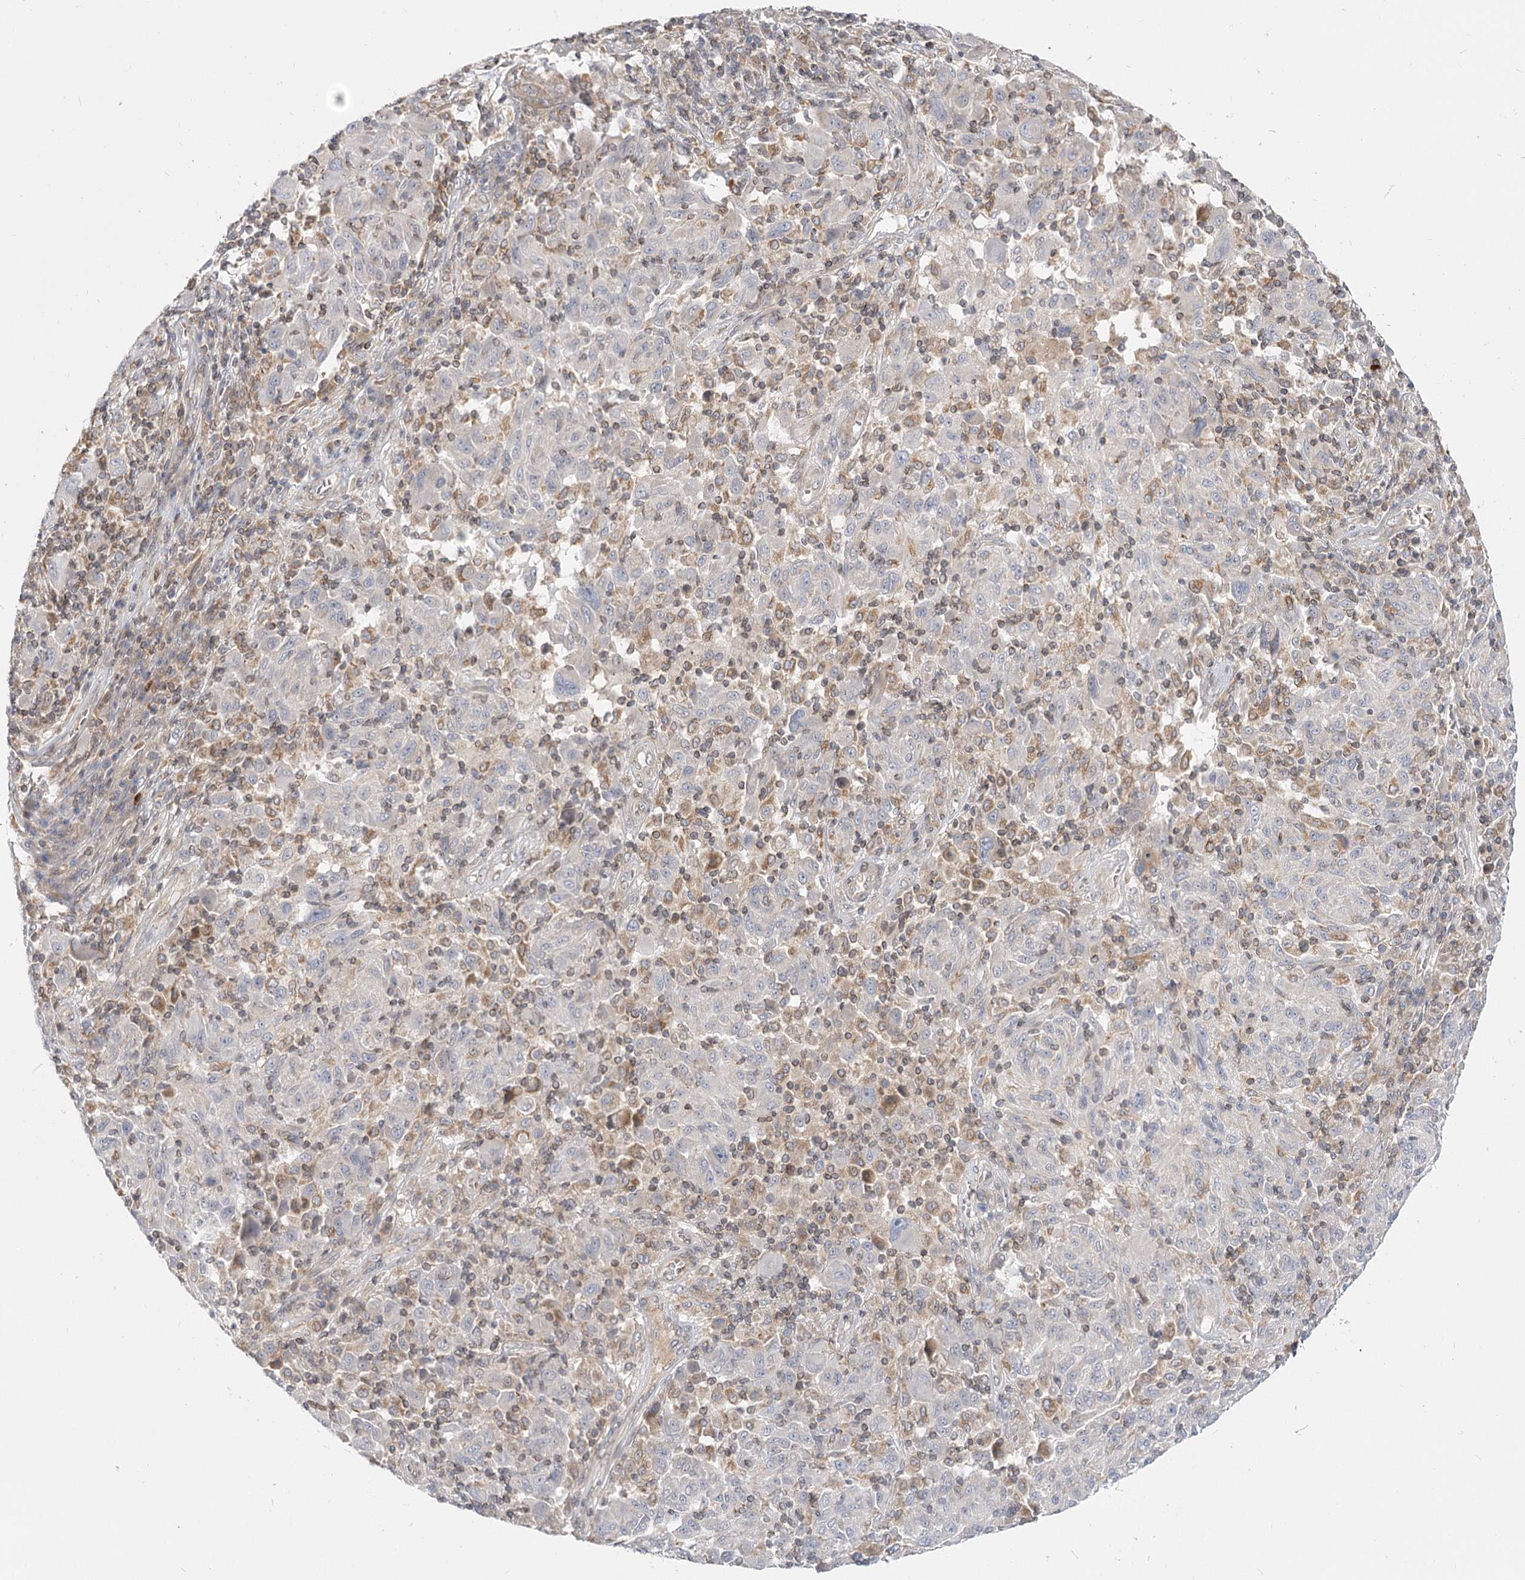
{"staining": {"intensity": "negative", "quantity": "none", "location": "none"}, "tissue": "melanoma", "cell_type": "Tumor cells", "image_type": "cancer", "snomed": [{"axis": "morphology", "description": "Malignant melanoma, NOS"}, {"axis": "topography", "description": "Skin"}], "caption": "A micrograph of human malignant melanoma is negative for staining in tumor cells.", "gene": "MTMR3", "patient": {"sex": "male", "age": 53}}